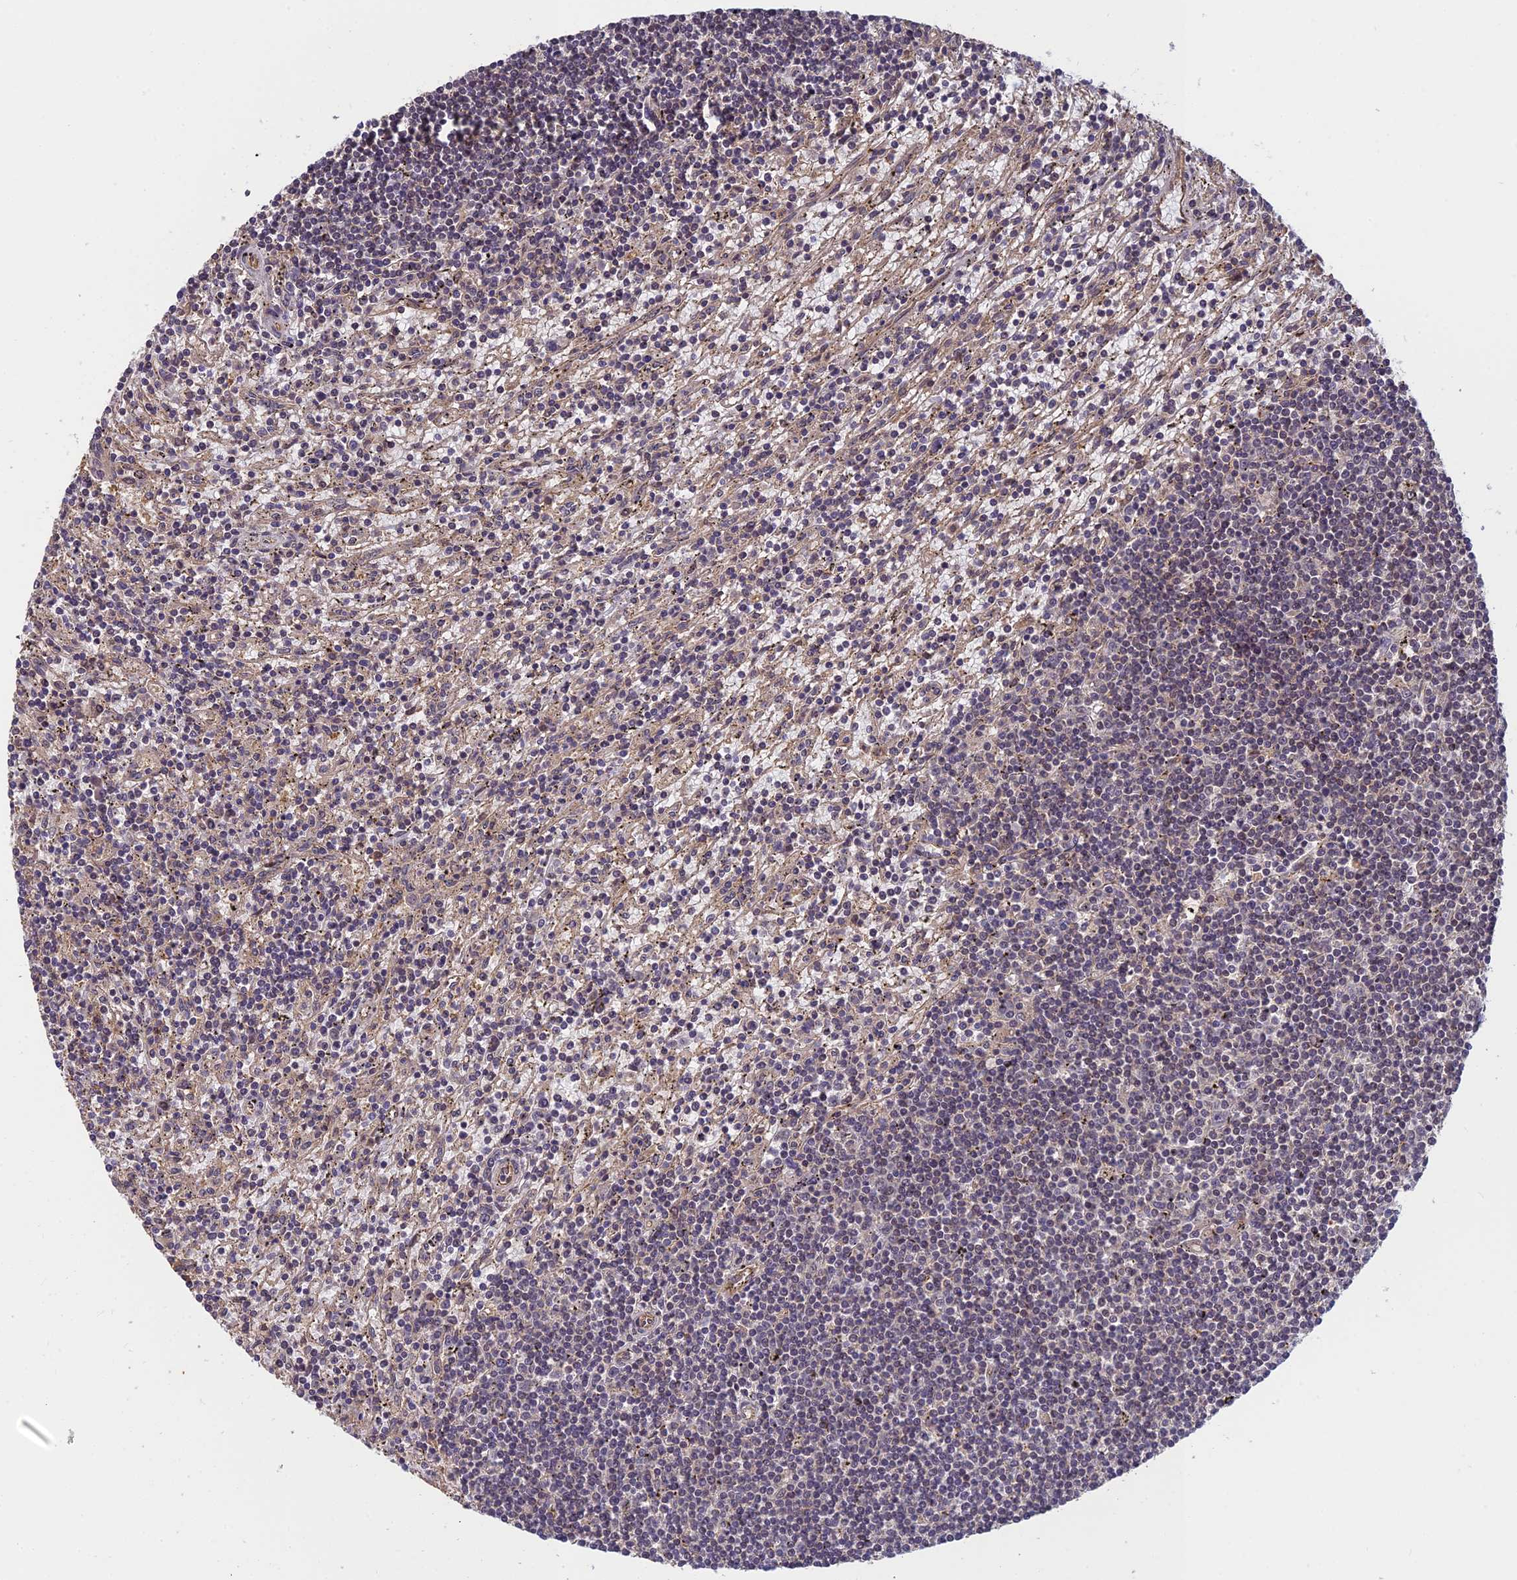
{"staining": {"intensity": "negative", "quantity": "none", "location": "none"}, "tissue": "lymphoma", "cell_type": "Tumor cells", "image_type": "cancer", "snomed": [{"axis": "morphology", "description": "Malignant lymphoma, non-Hodgkin's type, Low grade"}, {"axis": "topography", "description": "Spleen"}], "caption": "Immunohistochemistry (IHC) of lymphoma shows no expression in tumor cells. (DAB (3,3'-diaminobenzidine) IHC, high magnification).", "gene": "PIKFYVE", "patient": {"sex": "male", "age": 76}}